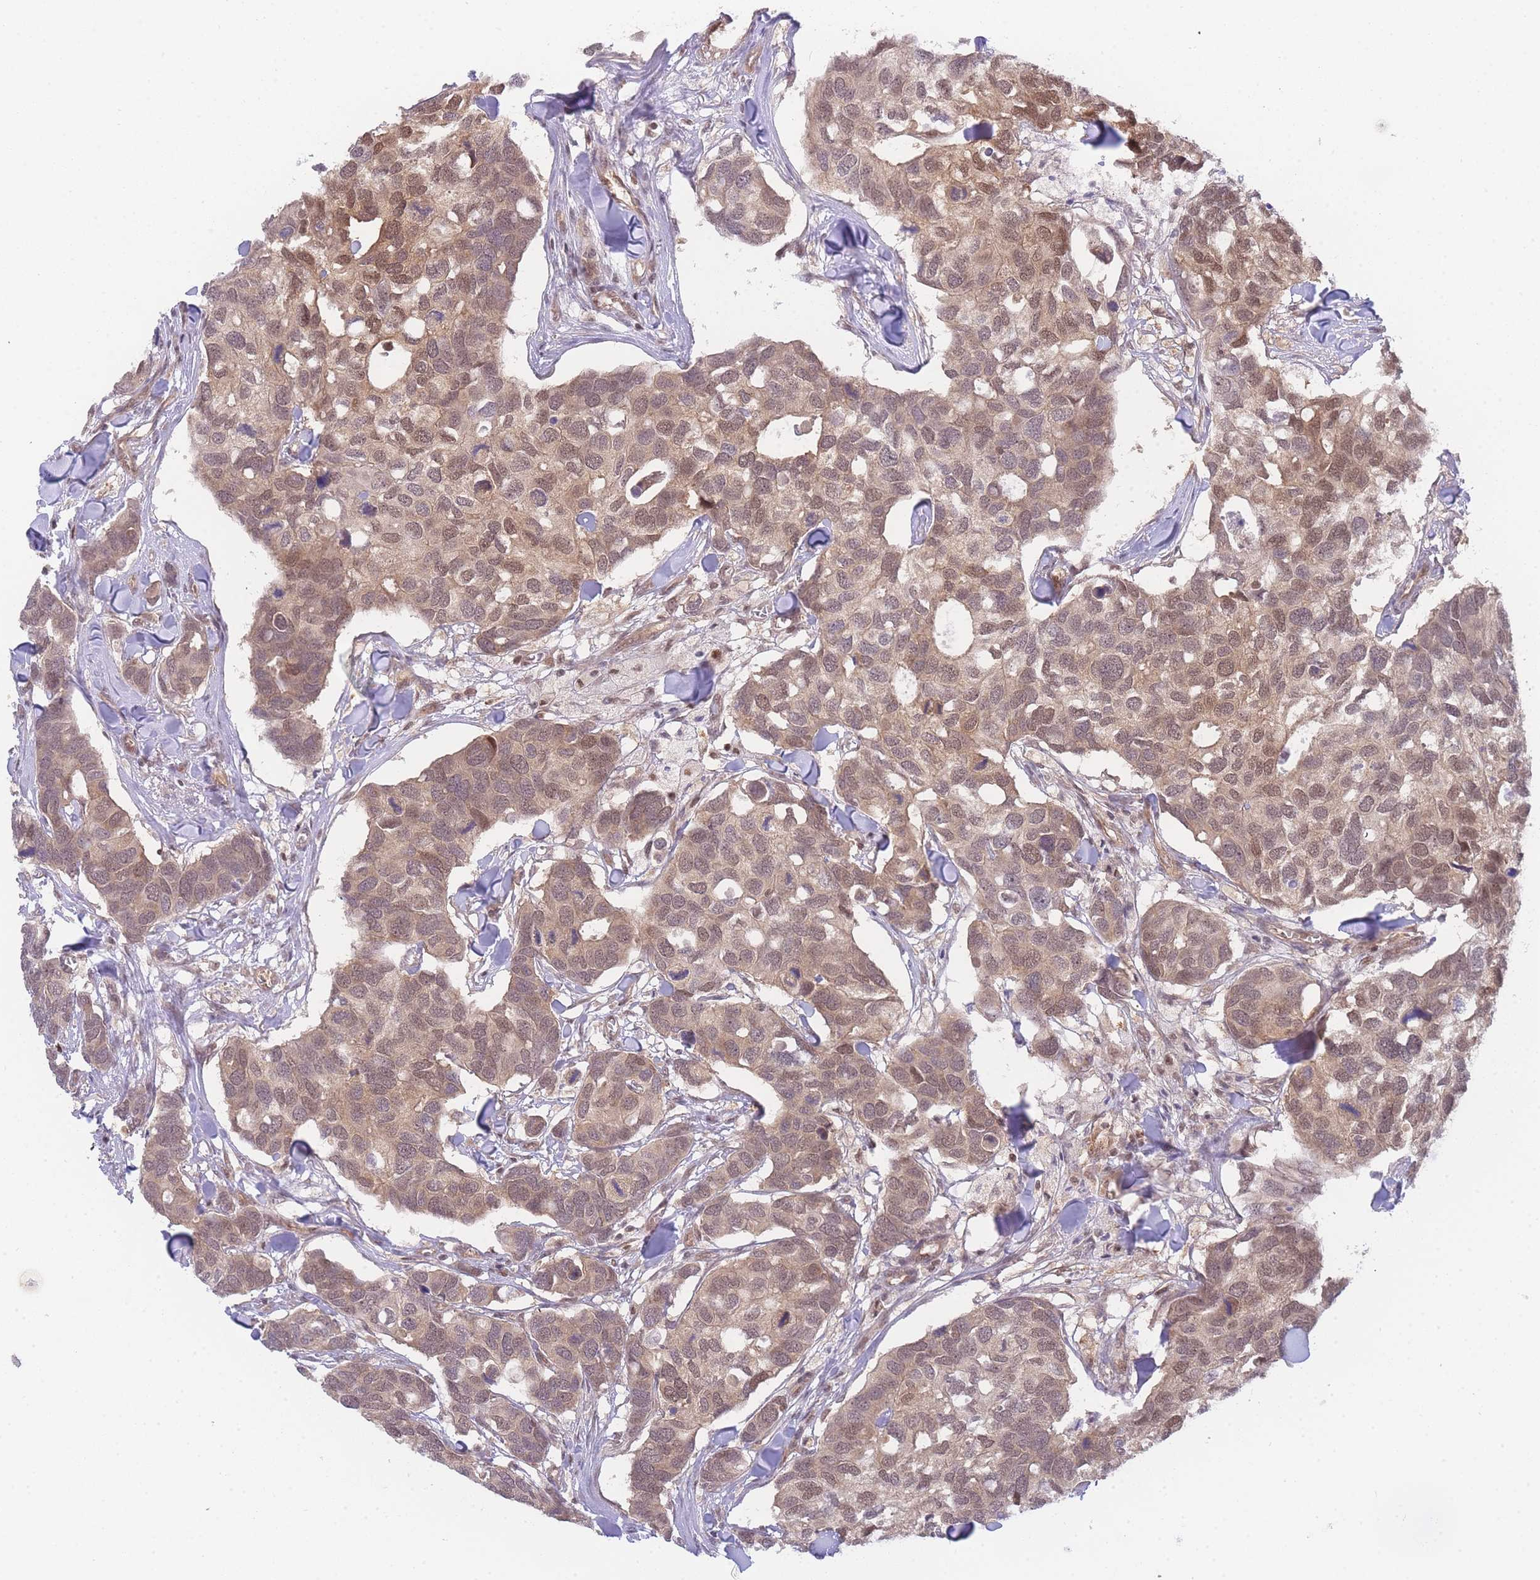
{"staining": {"intensity": "moderate", "quantity": ">75%", "location": "cytoplasmic/membranous,nuclear"}, "tissue": "breast cancer", "cell_type": "Tumor cells", "image_type": "cancer", "snomed": [{"axis": "morphology", "description": "Duct carcinoma"}, {"axis": "topography", "description": "Breast"}], "caption": "Immunohistochemistry (IHC) histopathology image of neoplastic tissue: human breast cancer (intraductal carcinoma) stained using immunohistochemistry shows medium levels of moderate protein expression localized specifically in the cytoplasmic/membranous and nuclear of tumor cells, appearing as a cytoplasmic/membranous and nuclear brown color.", "gene": "KIAA1191", "patient": {"sex": "female", "age": 83}}